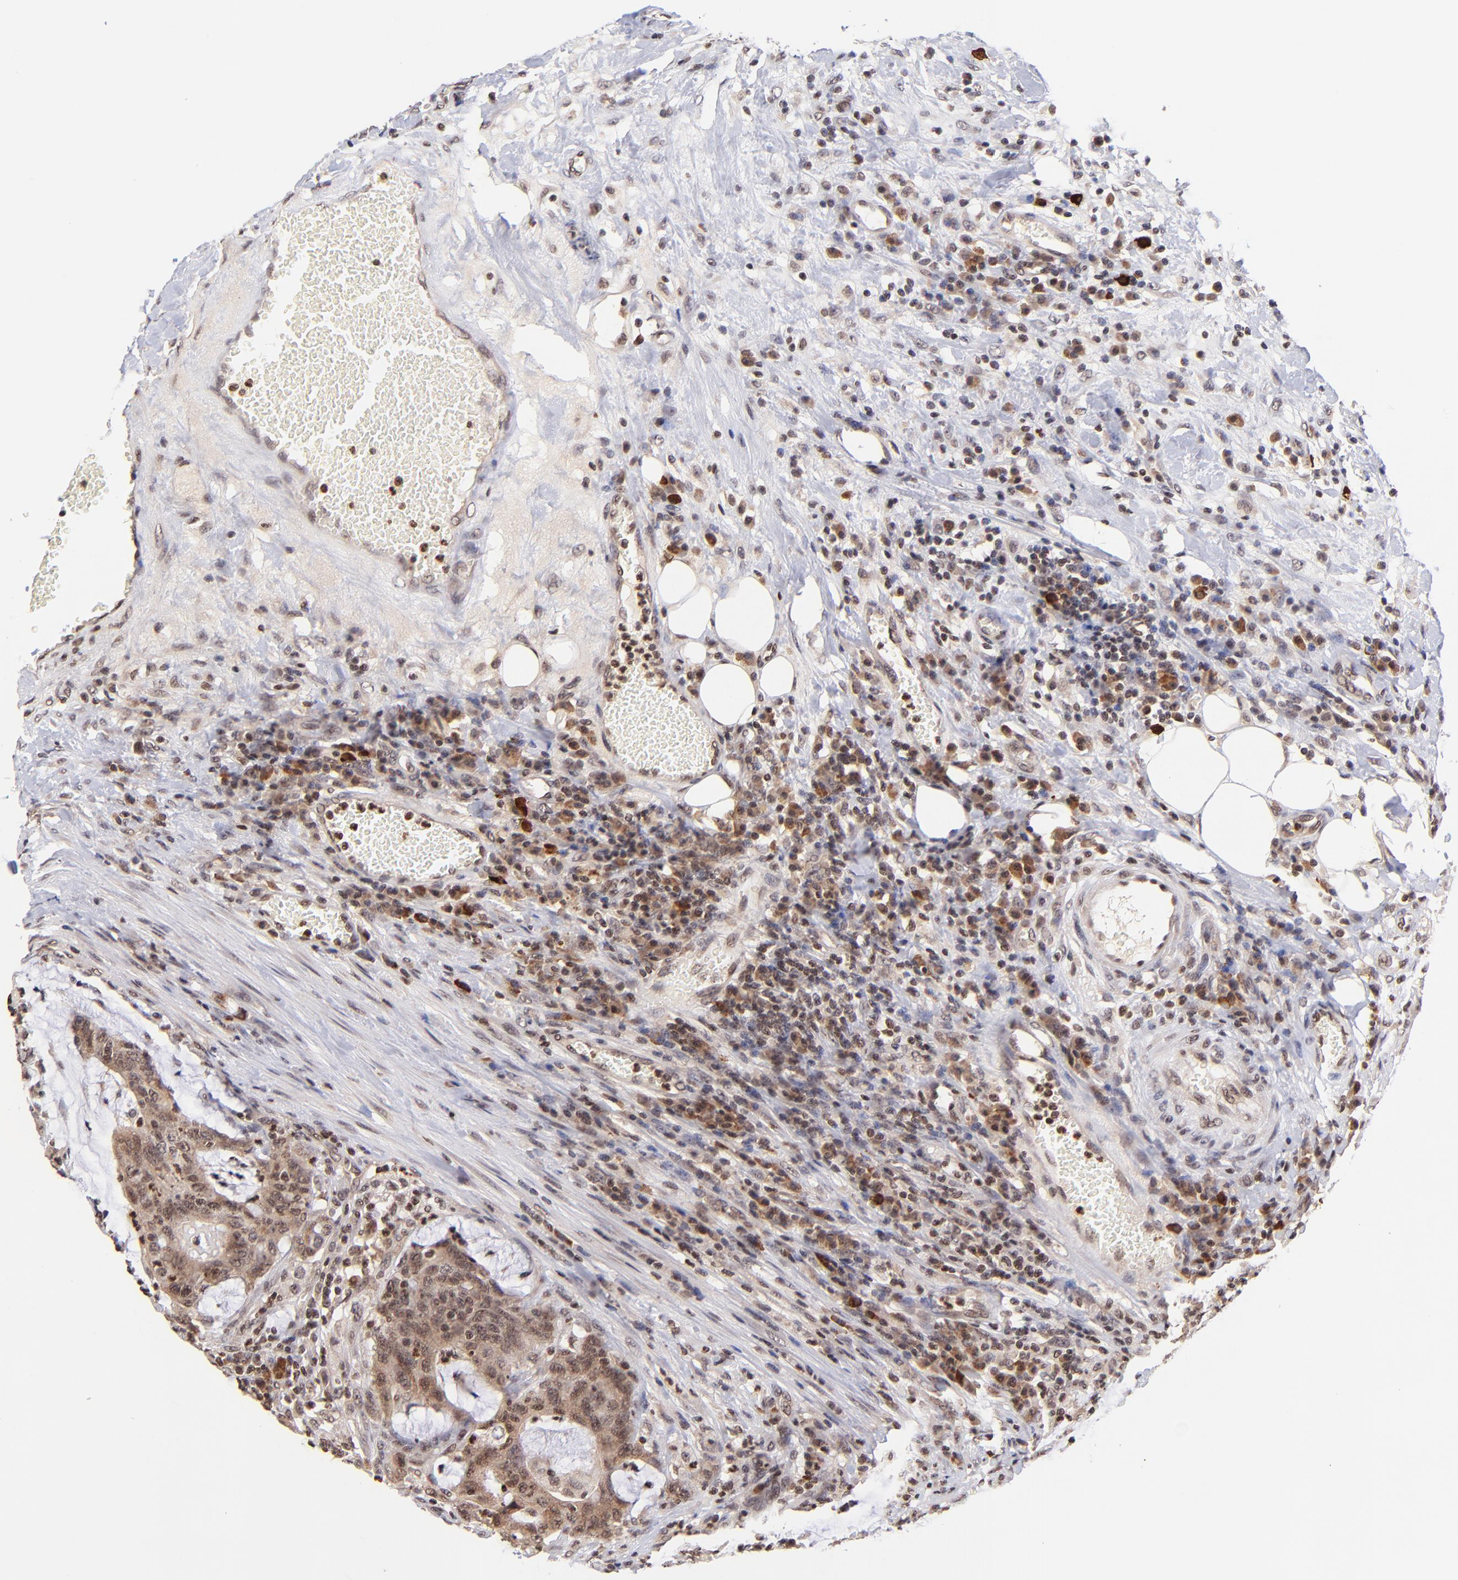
{"staining": {"intensity": "moderate", "quantity": ">75%", "location": "cytoplasmic/membranous,nuclear"}, "tissue": "colorectal cancer", "cell_type": "Tumor cells", "image_type": "cancer", "snomed": [{"axis": "morphology", "description": "Adenocarcinoma, NOS"}, {"axis": "topography", "description": "Colon"}], "caption": "The image demonstrates immunohistochemical staining of colorectal cancer (adenocarcinoma). There is moderate cytoplasmic/membranous and nuclear positivity is seen in approximately >75% of tumor cells.", "gene": "WDR25", "patient": {"sex": "male", "age": 54}}